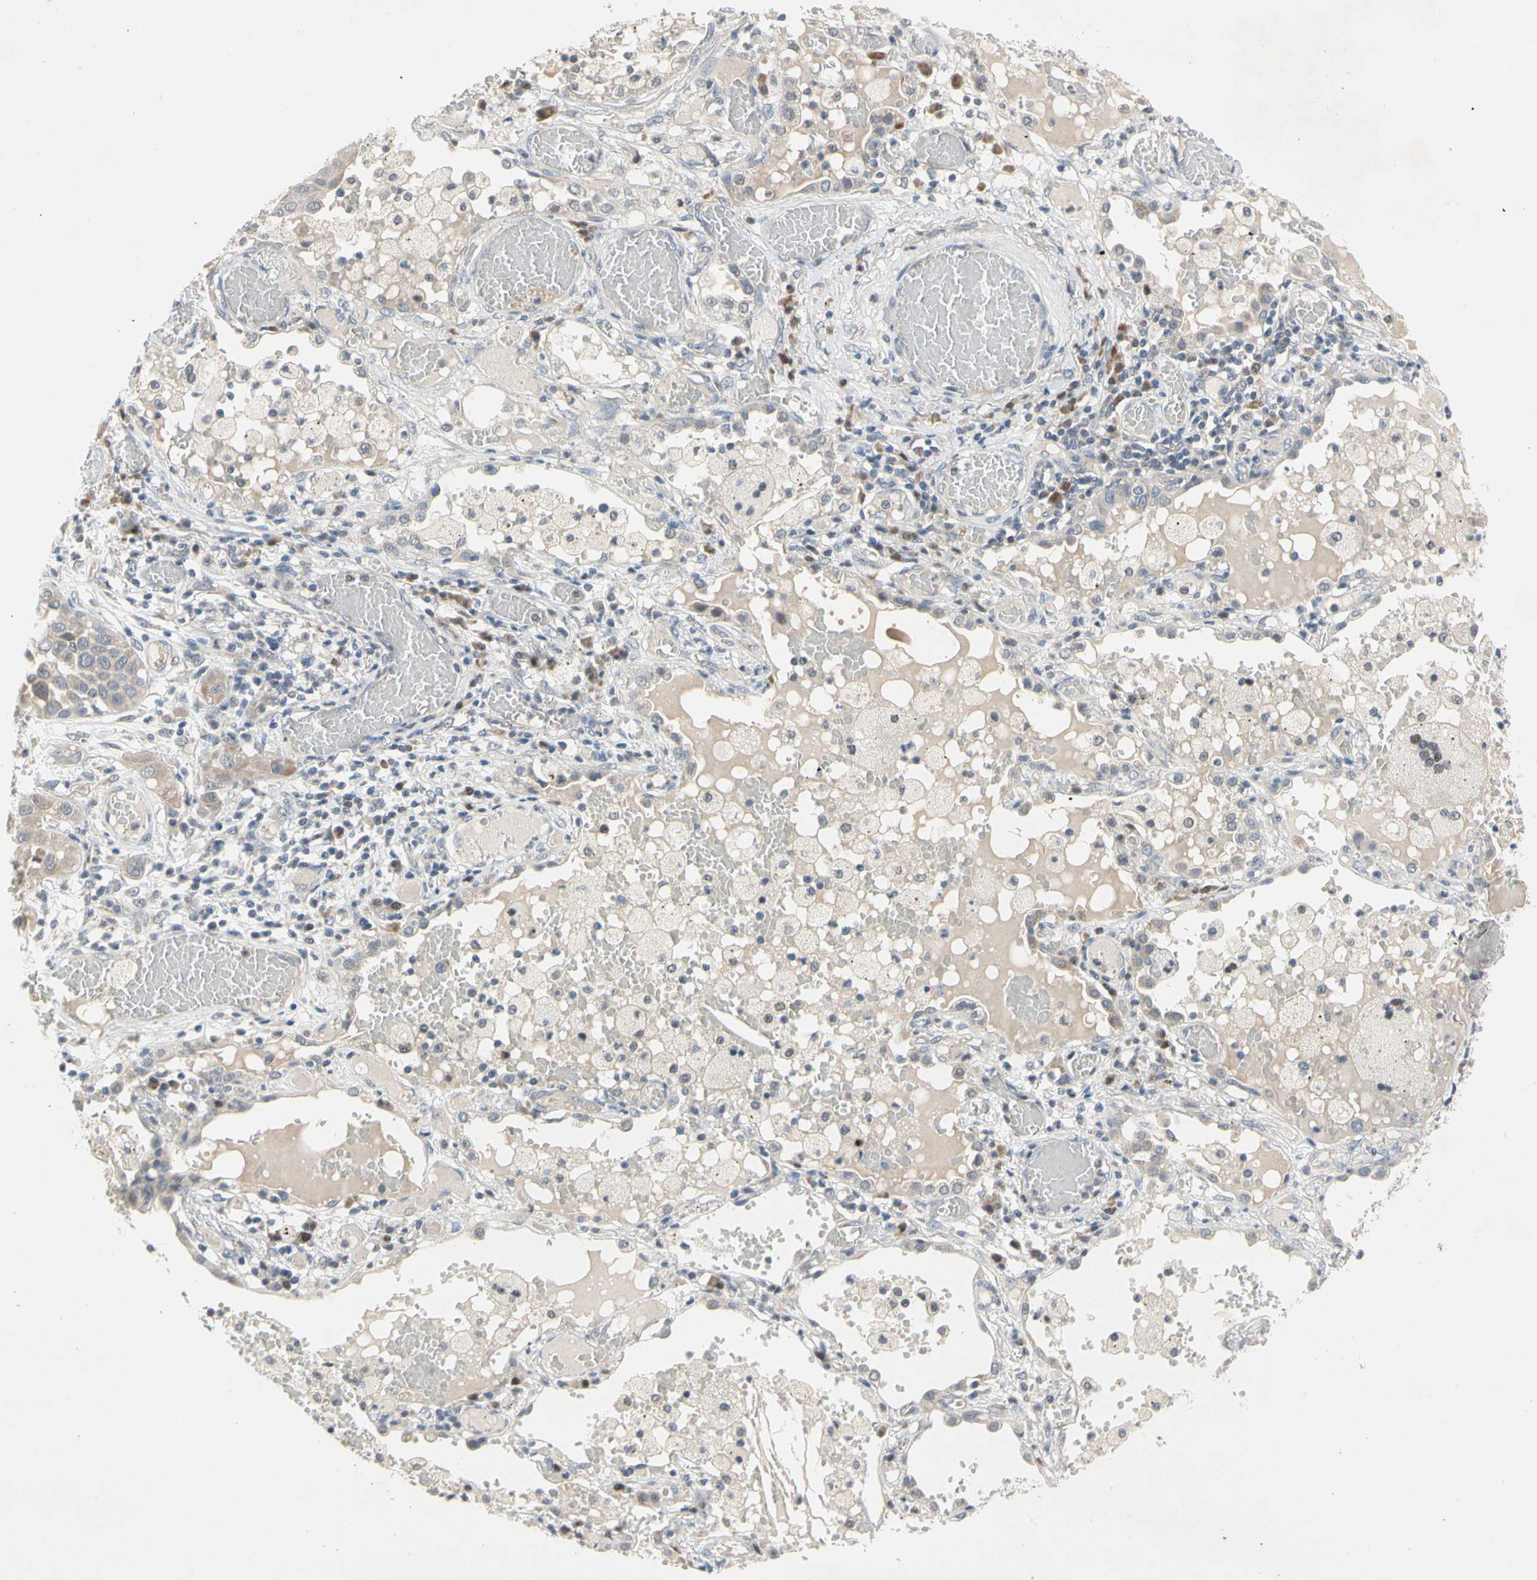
{"staining": {"intensity": "weak", "quantity": ">75%", "location": "cytoplasmic/membranous"}, "tissue": "lung cancer", "cell_type": "Tumor cells", "image_type": "cancer", "snomed": [{"axis": "morphology", "description": "Squamous cell carcinoma, NOS"}, {"axis": "topography", "description": "Lung"}], "caption": "Weak cytoplasmic/membranous protein positivity is seen in approximately >75% of tumor cells in lung cancer (squamous cell carcinoma).", "gene": "MARK1", "patient": {"sex": "male", "age": 71}}